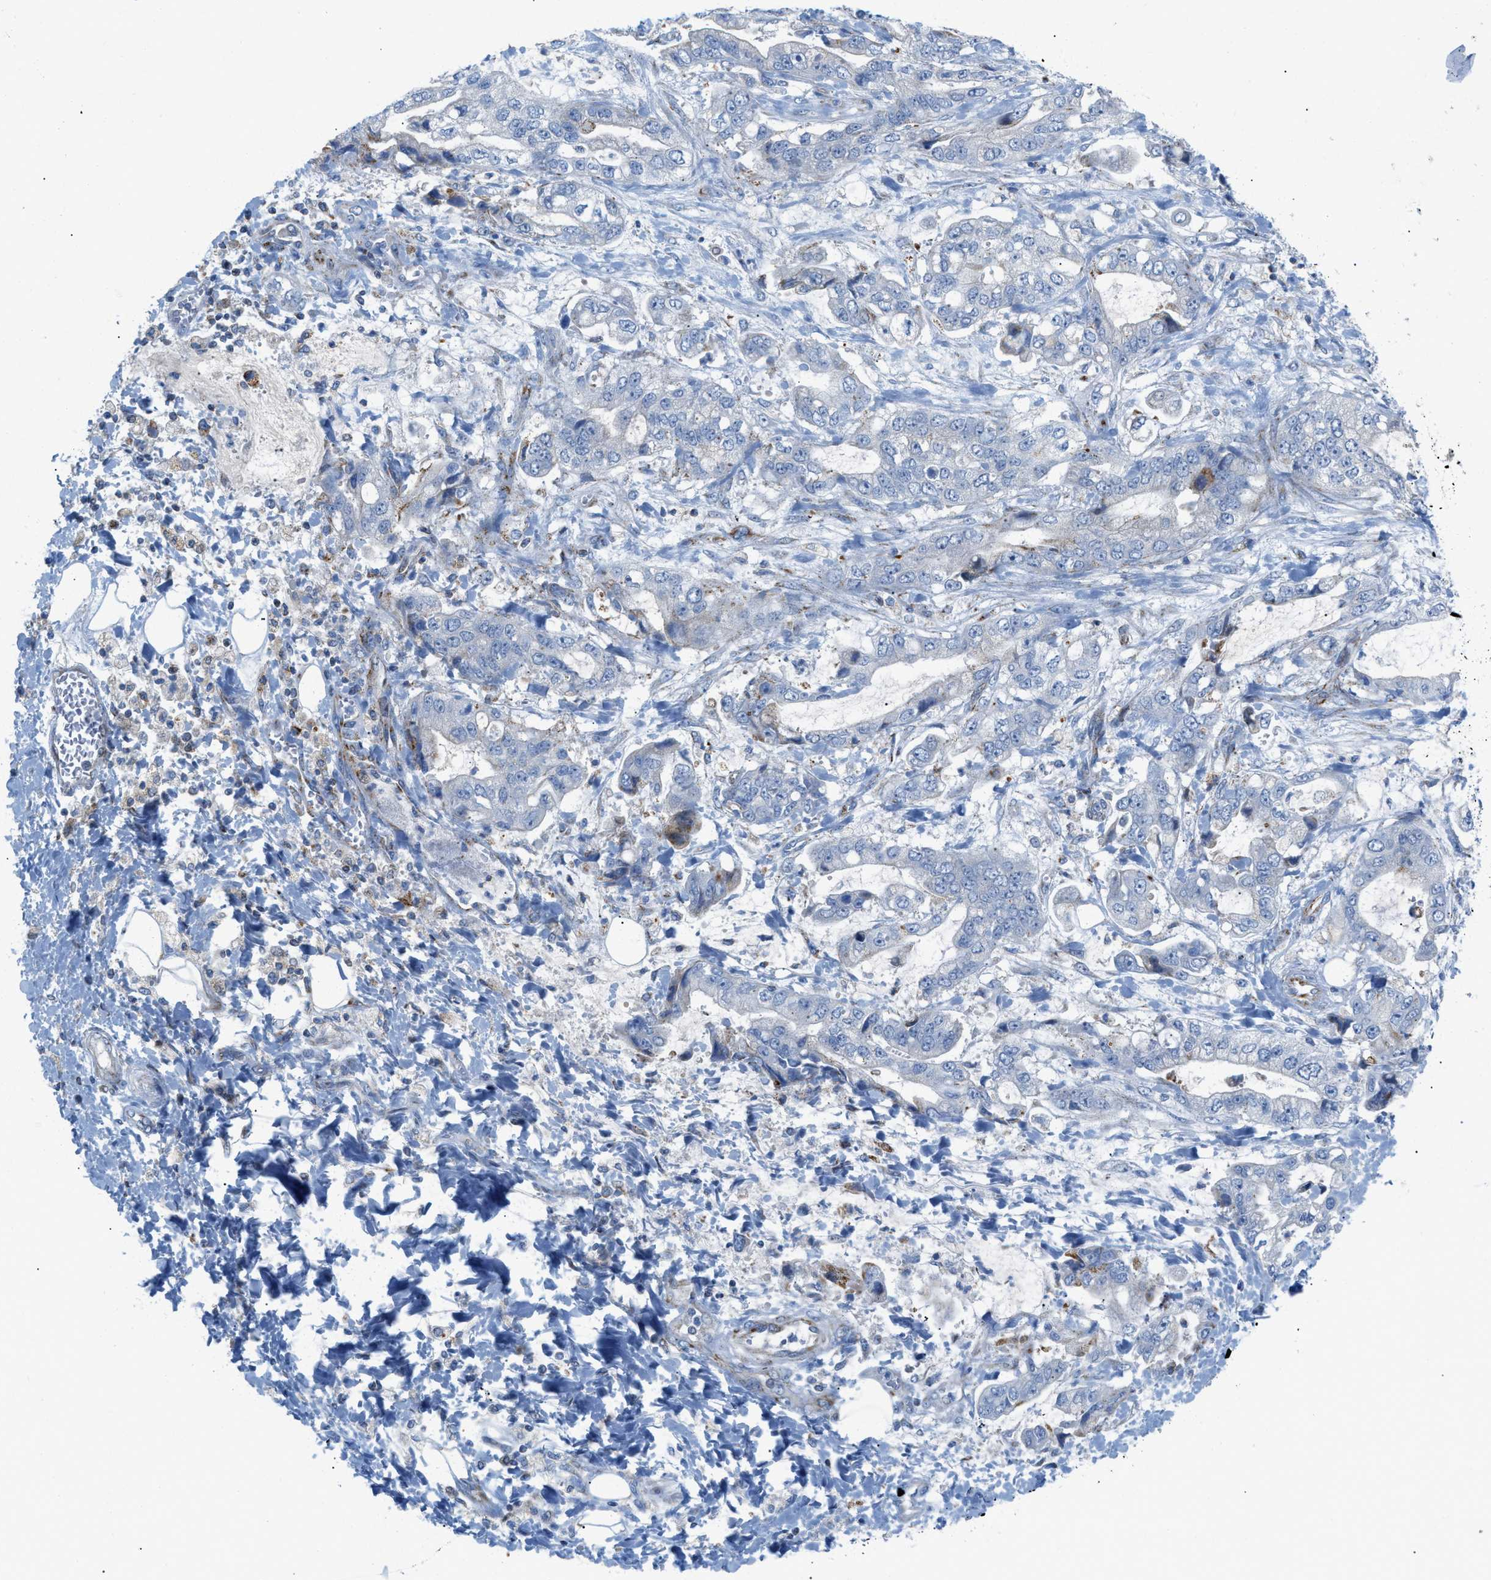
{"staining": {"intensity": "negative", "quantity": "none", "location": "none"}, "tissue": "stomach cancer", "cell_type": "Tumor cells", "image_type": "cancer", "snomed": [{"axis": "morphology", "description": "Normal tissue, NOS"}, {"axis": "morphology", "description": "Adenocarcinoma, NOS"}, {"axis": "topography", "description": "Stomach"}], "caption": "High power microscopy image of an immunohistochemistry micrograph of stomach cancer, revealing no significant positivity in tumor cells.", "gene": "RBBP9", "patient": {"sex": "male", "age": 62}}